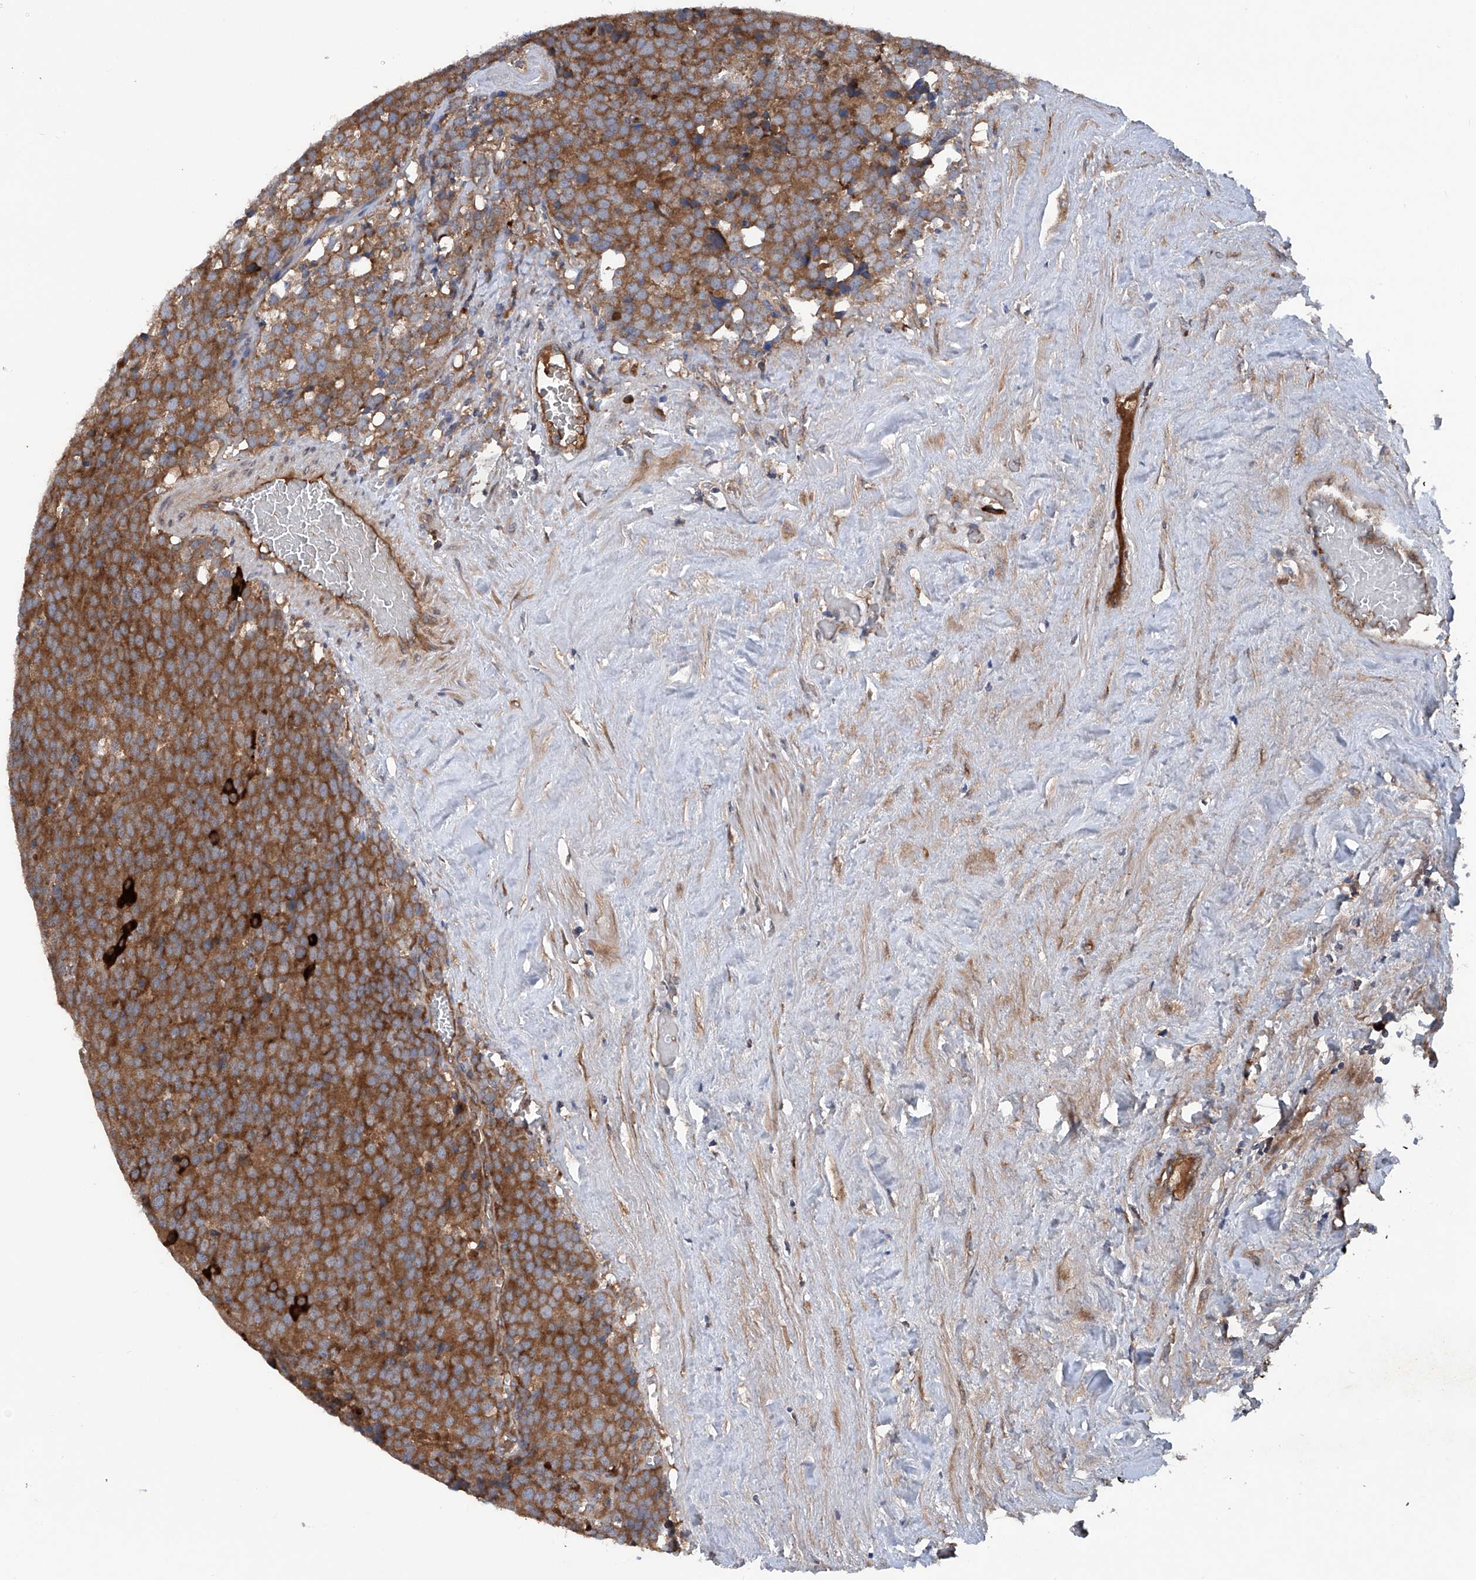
{"staining": {"intensity": "strong", "quantity": ">75%", "location": "cytoplasmic/membranous"}, "tissue": "testis cancer", "cell_type": "Tumor cells", "image_type": "cancer", "snomed": [{"axis": "morphology", "description": "Seminoma, NOS"}, {"axis": "topography", "description": "Testis"}], "caption": "Protein staining displays strong cytoplasmic/membranous positivity in approximately >75% of tumor cells in seminoma (testis).", "gene": "ASCC3", "patient": {"sex": "male", "age": 71}}